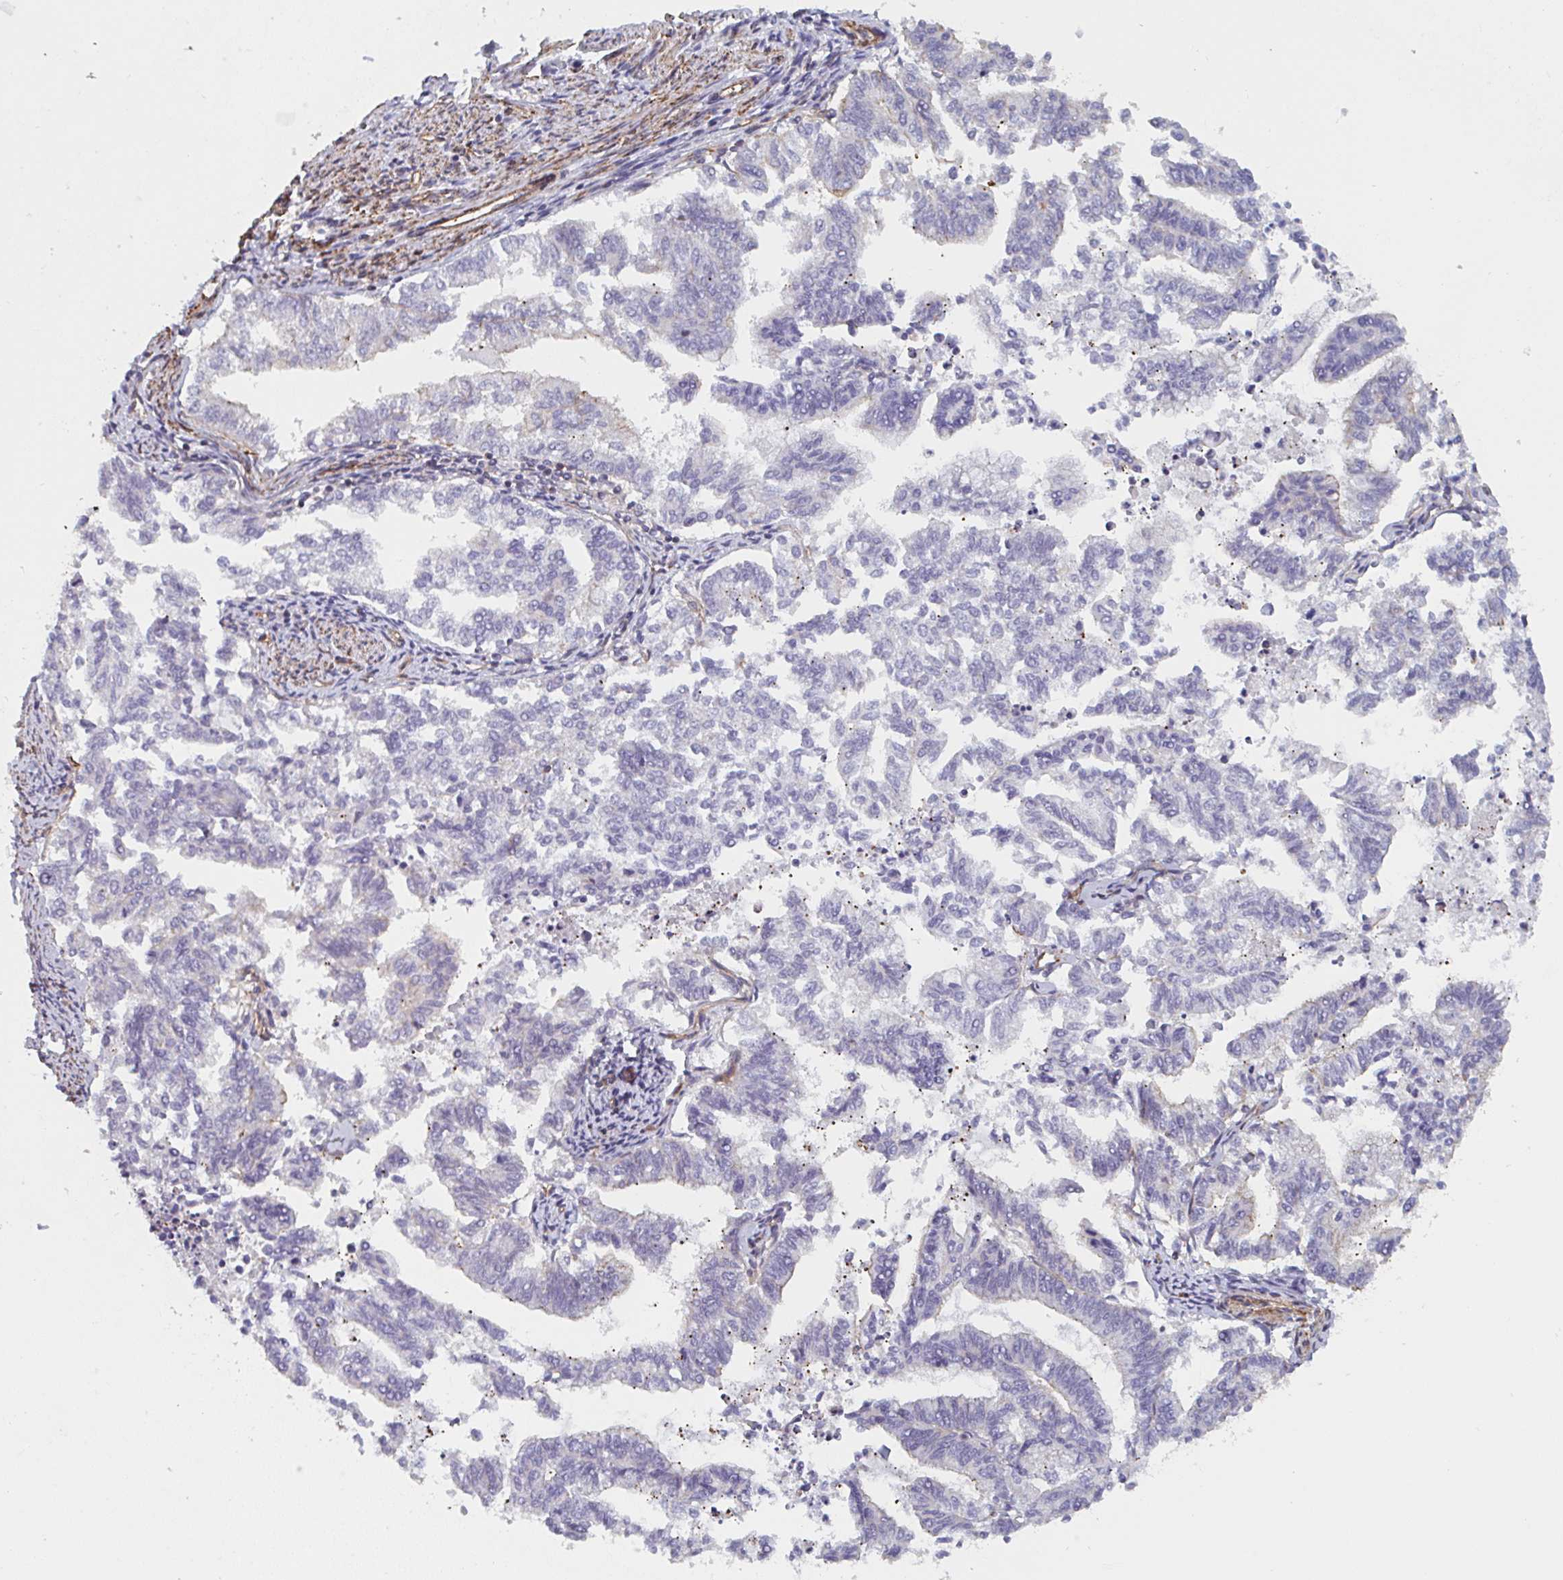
{"staining": {"intensity": "negative", "quantity": "none", "location": "none"}, "tissue": "endometrial cancer", "cell_type": "Tumor cells", "image_type": "cancer", "snomed": [{"axis": "morphology", "description": "Adenocarcinoma, NOS"}, {"axis": "topography", "description": "Endometrium"}], "caption": "Protein analysis of adenocarcinoma (endometrial) reveals no significant positivity in tumor cells. (DAB (3,3'-diaminobenzidine) IHC visualized using brightfield microscopy, high magnification).", "gene": "SHISA7", "patient": {"sex": "female", "age": 79}}